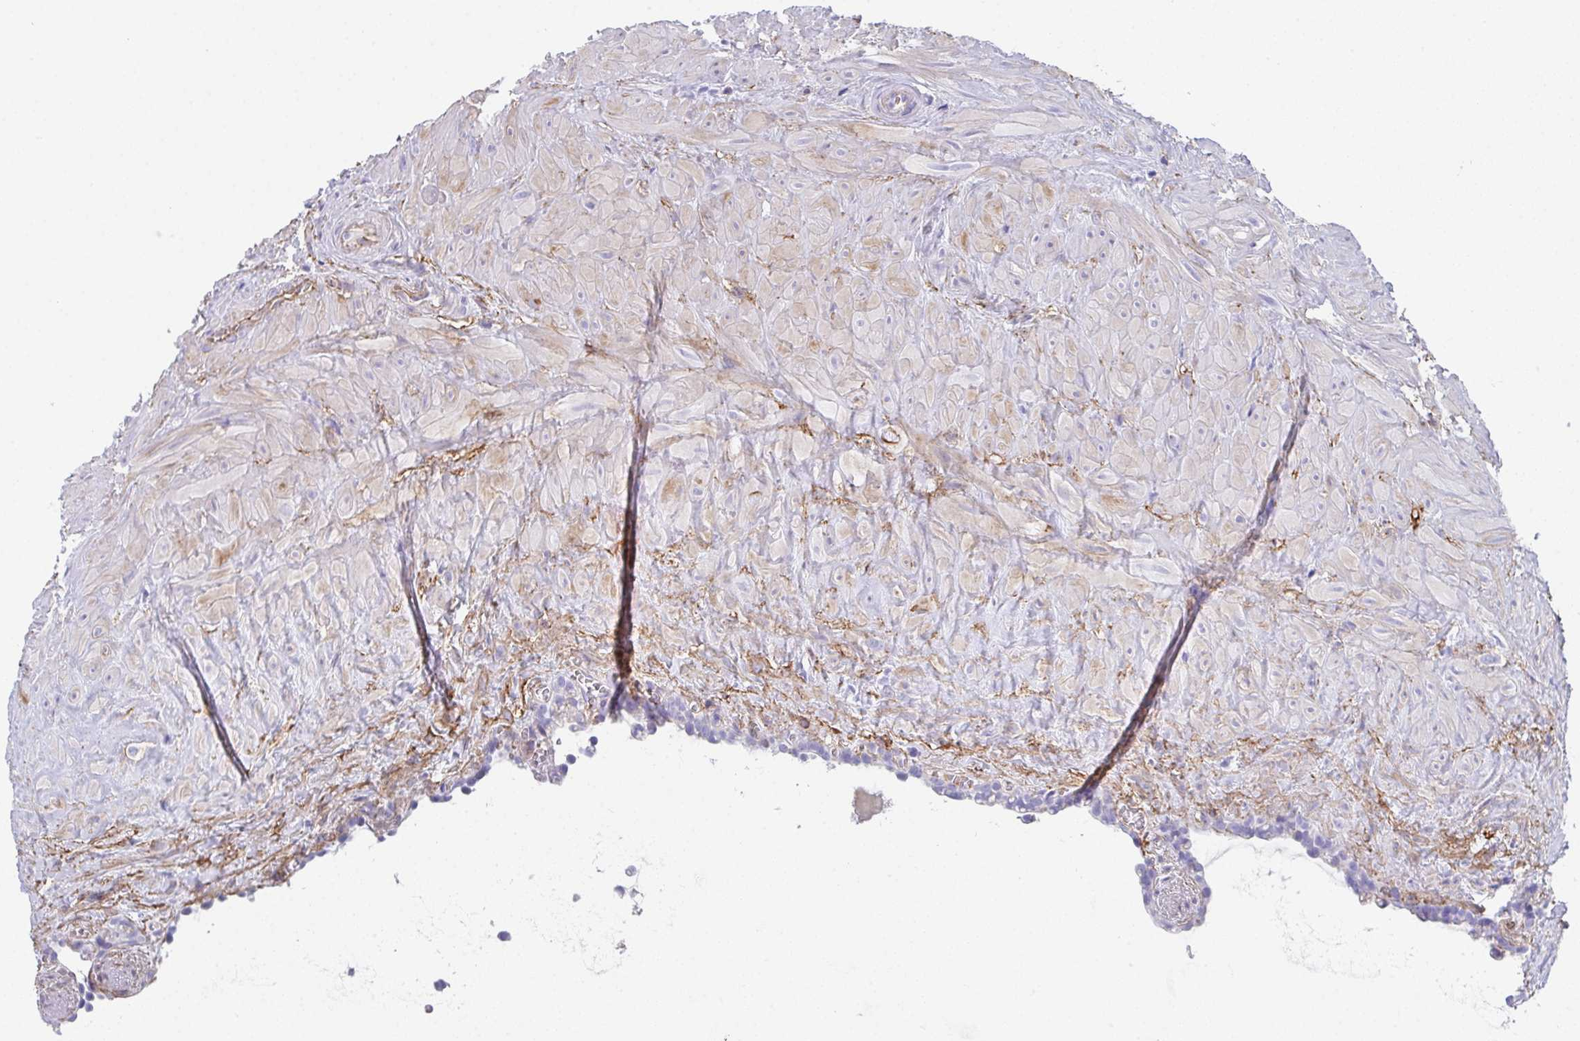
{"staining": {"intensity": "negative", "quantity": "none", "location": "none"}, "tissue": "seminal vesicle", "cell_type": "Glandular cells", "image_type": "normal", "snomed": [{"axis": "morphology", "description": "Normal tissue, NOS"}, {"axis": "topography", "description": "Seminal veicle"}], "caption": "The micrograph displays no staining of glandular cells in benign seminal vesicle. (DAB IHC, high magnification).", "gene": "DBN1", "patient": {"sex": "male", "age": 76}}